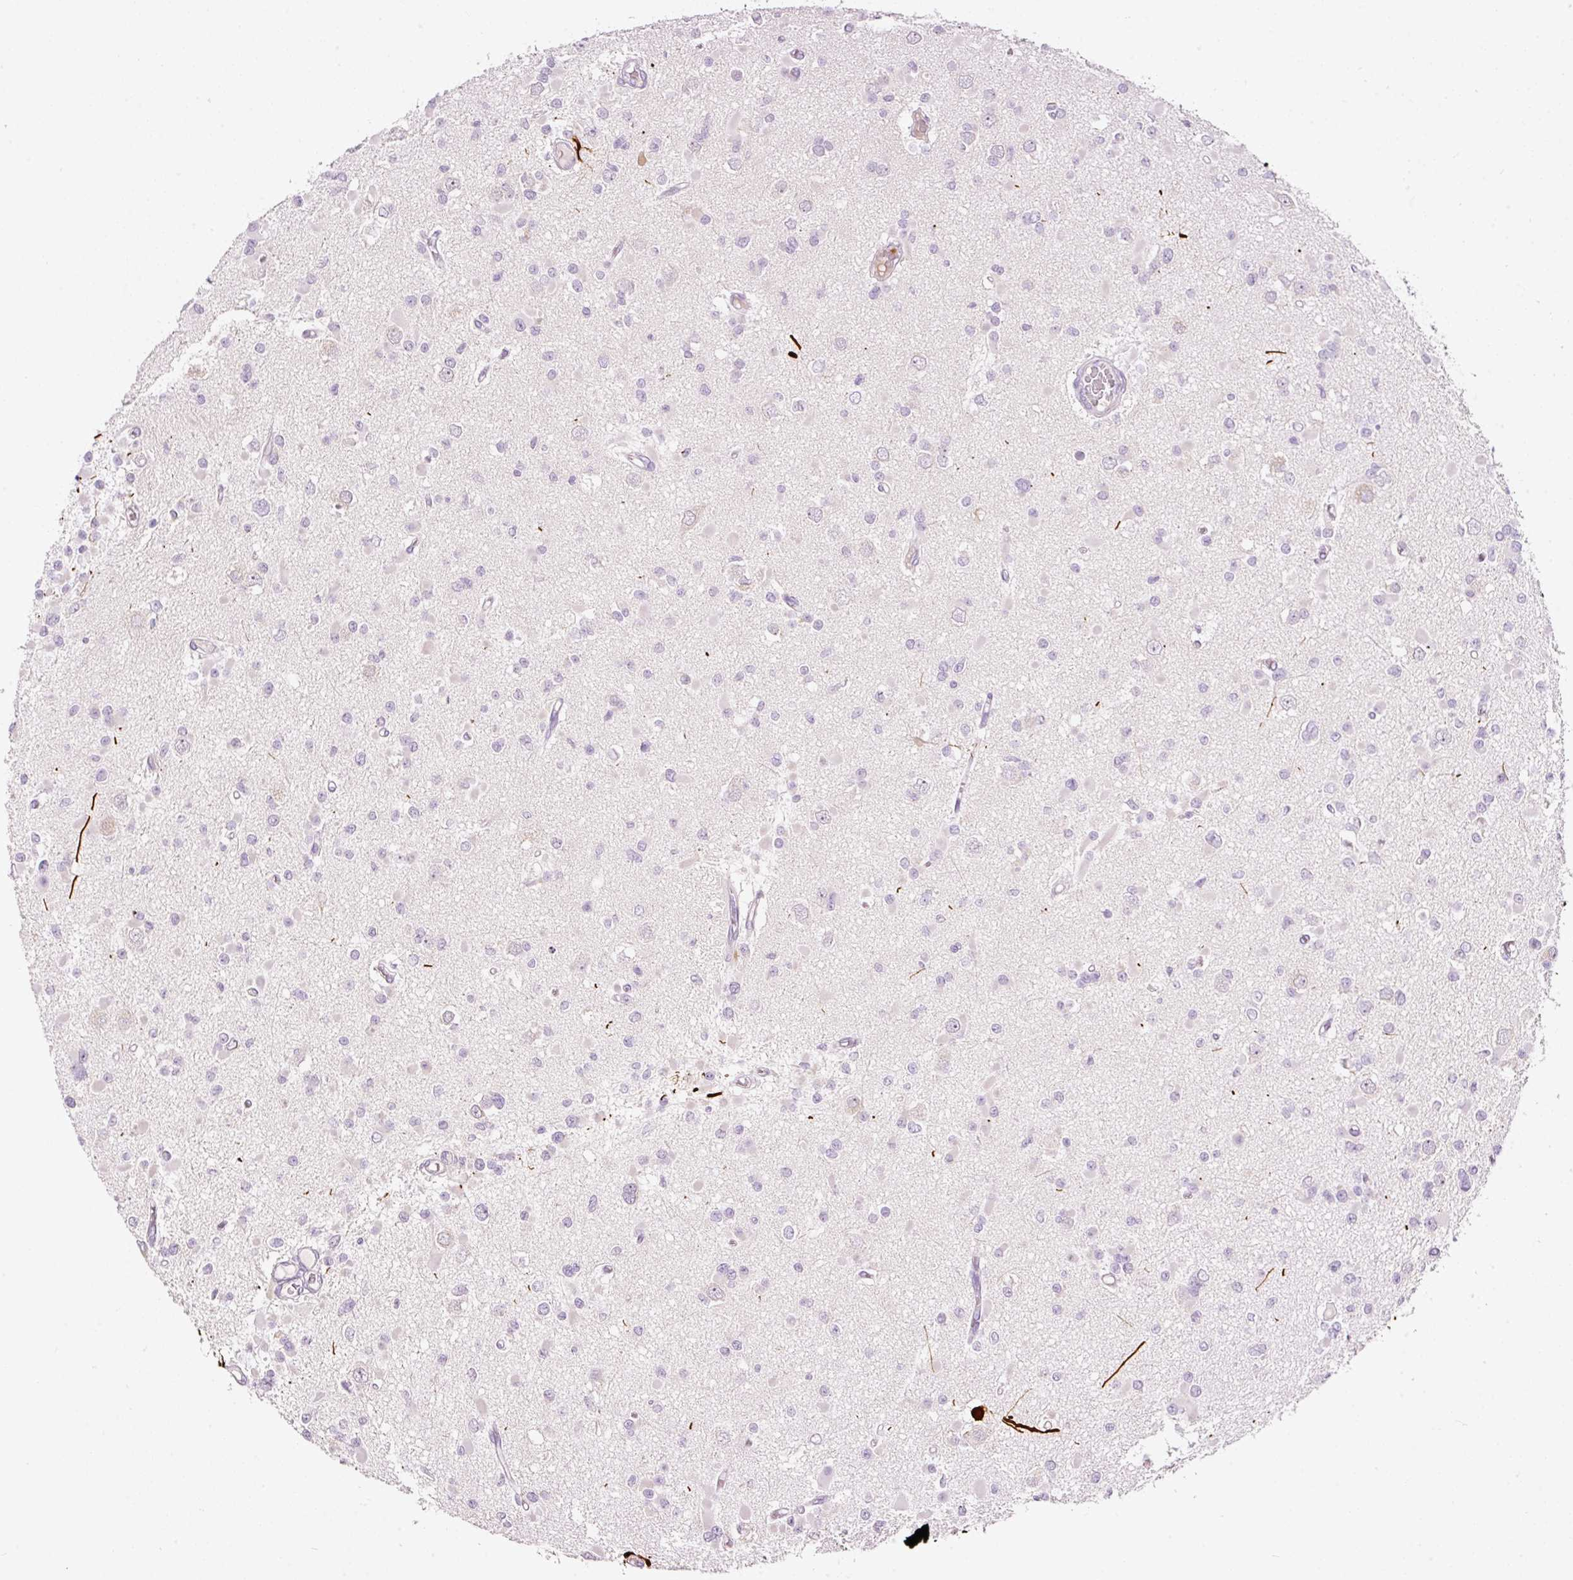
{"staining": {"intensity": "negative", "quantity": "none", "location": "none"}, "tissue": "glioma", "cell_type": "Tumor cells", "image_type": "cancer", "snomed": [{"axis": "morphology", "description": "Glioma, malignant, Low grade"}, {"axis": "topography", "description": "Brain"}], "caption": "Tumor cells are negative for brown protein staining in malignant low-grade glioma.", "gene": "RSPO2", "patient": {"sex": "female", "age": 22}}